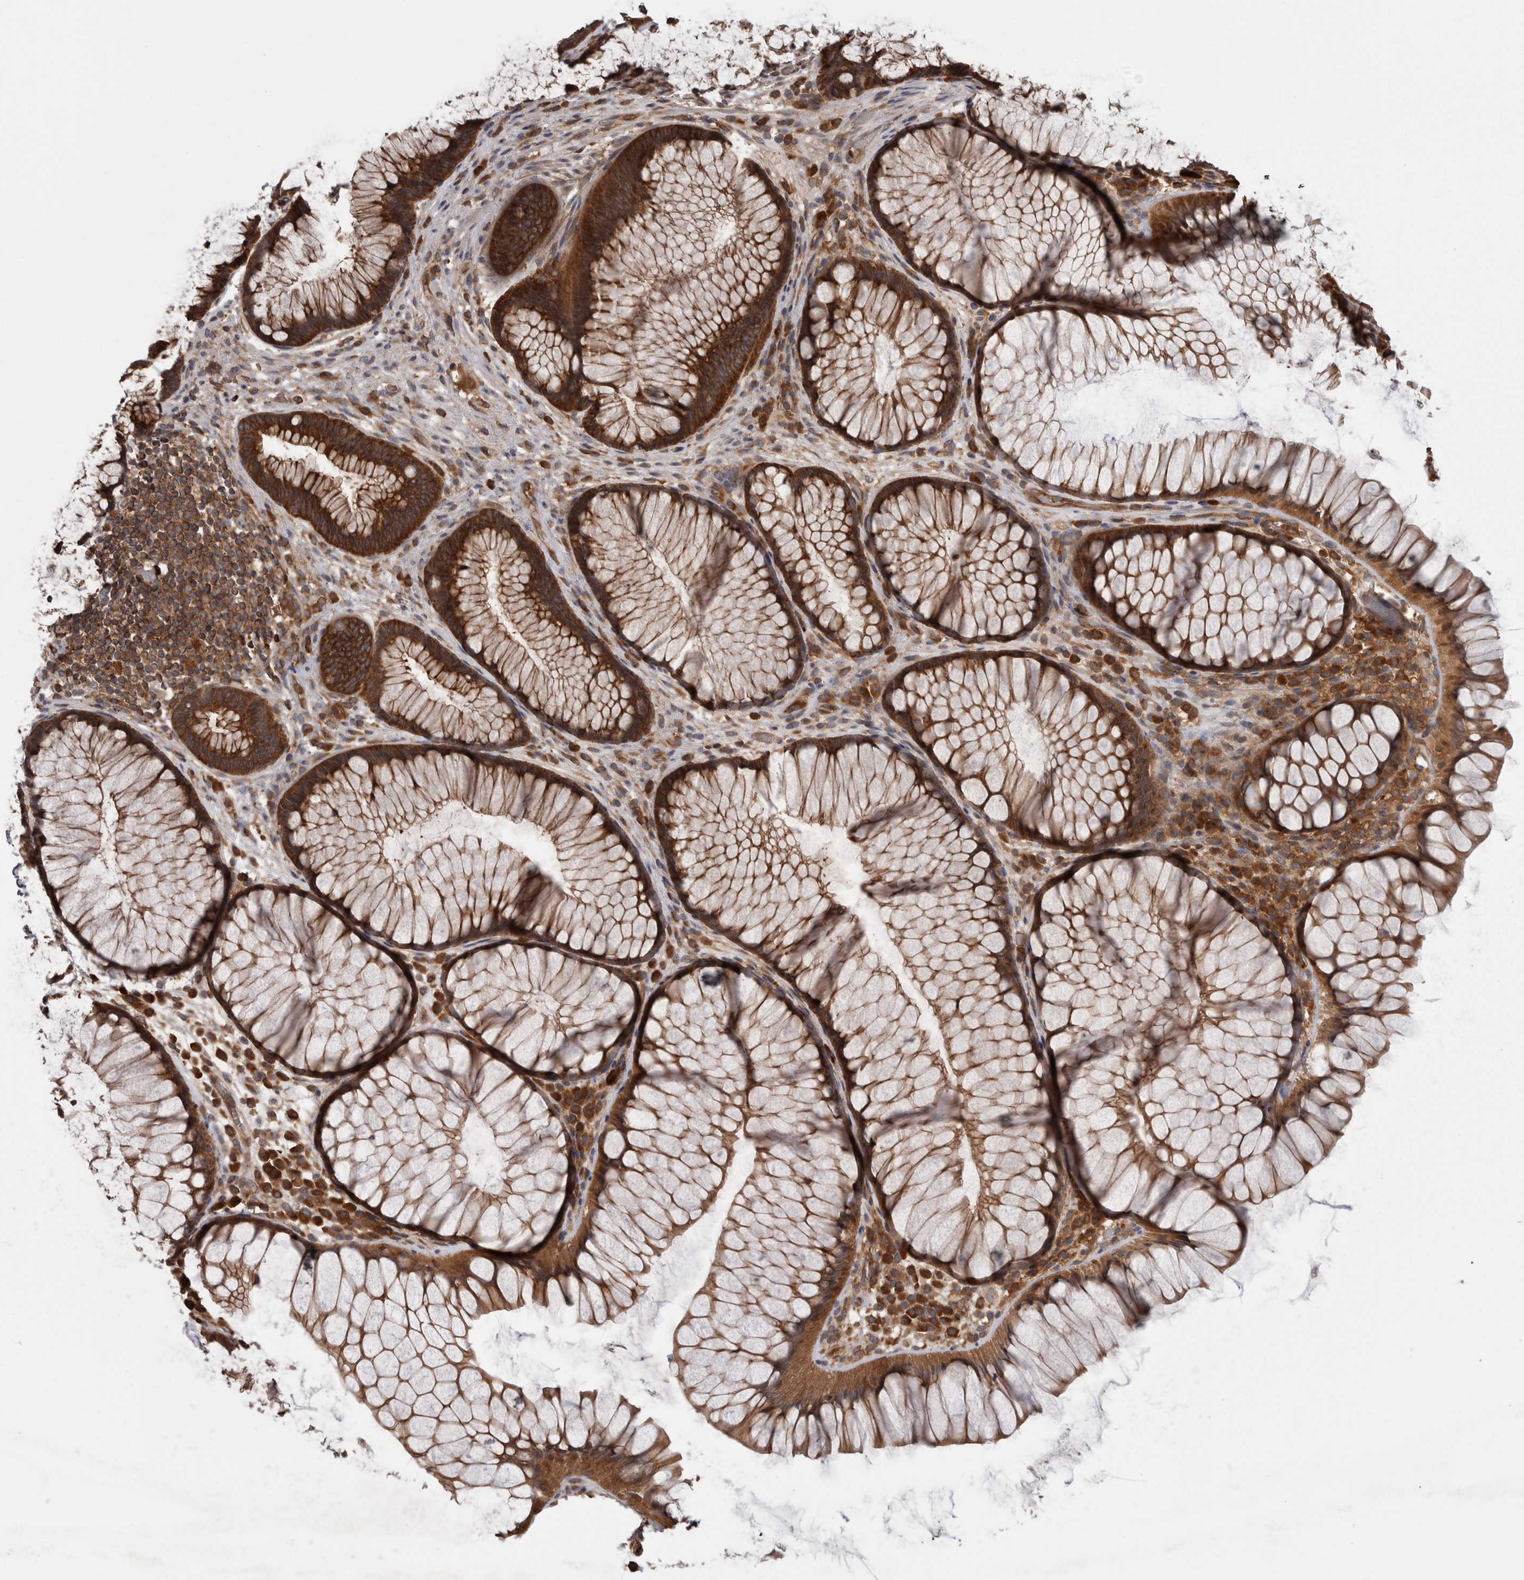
{"staining": {"intensity": "strong", "quantity": ">75%", "location": "cytoplasmic/membranous"}, "tissue": "rectum", "cell_type": "Glandular cells", "image_type": "normal", "snomed": [{"axis": "morphology", "description": "Normal tissue, NOS"}, {"axis": "topography", "description": "Rectum"}], "caption": "Immunohistochemical staining of unremarkable rectum displays >75% levels of strong cytoplasmic/membranous protein positivity in about >75% of glandular cells. (IHC, brightfield microscopy, high magnification).", "gene": "SMCR8", "patient": {"sex": "male", "age": 51}}